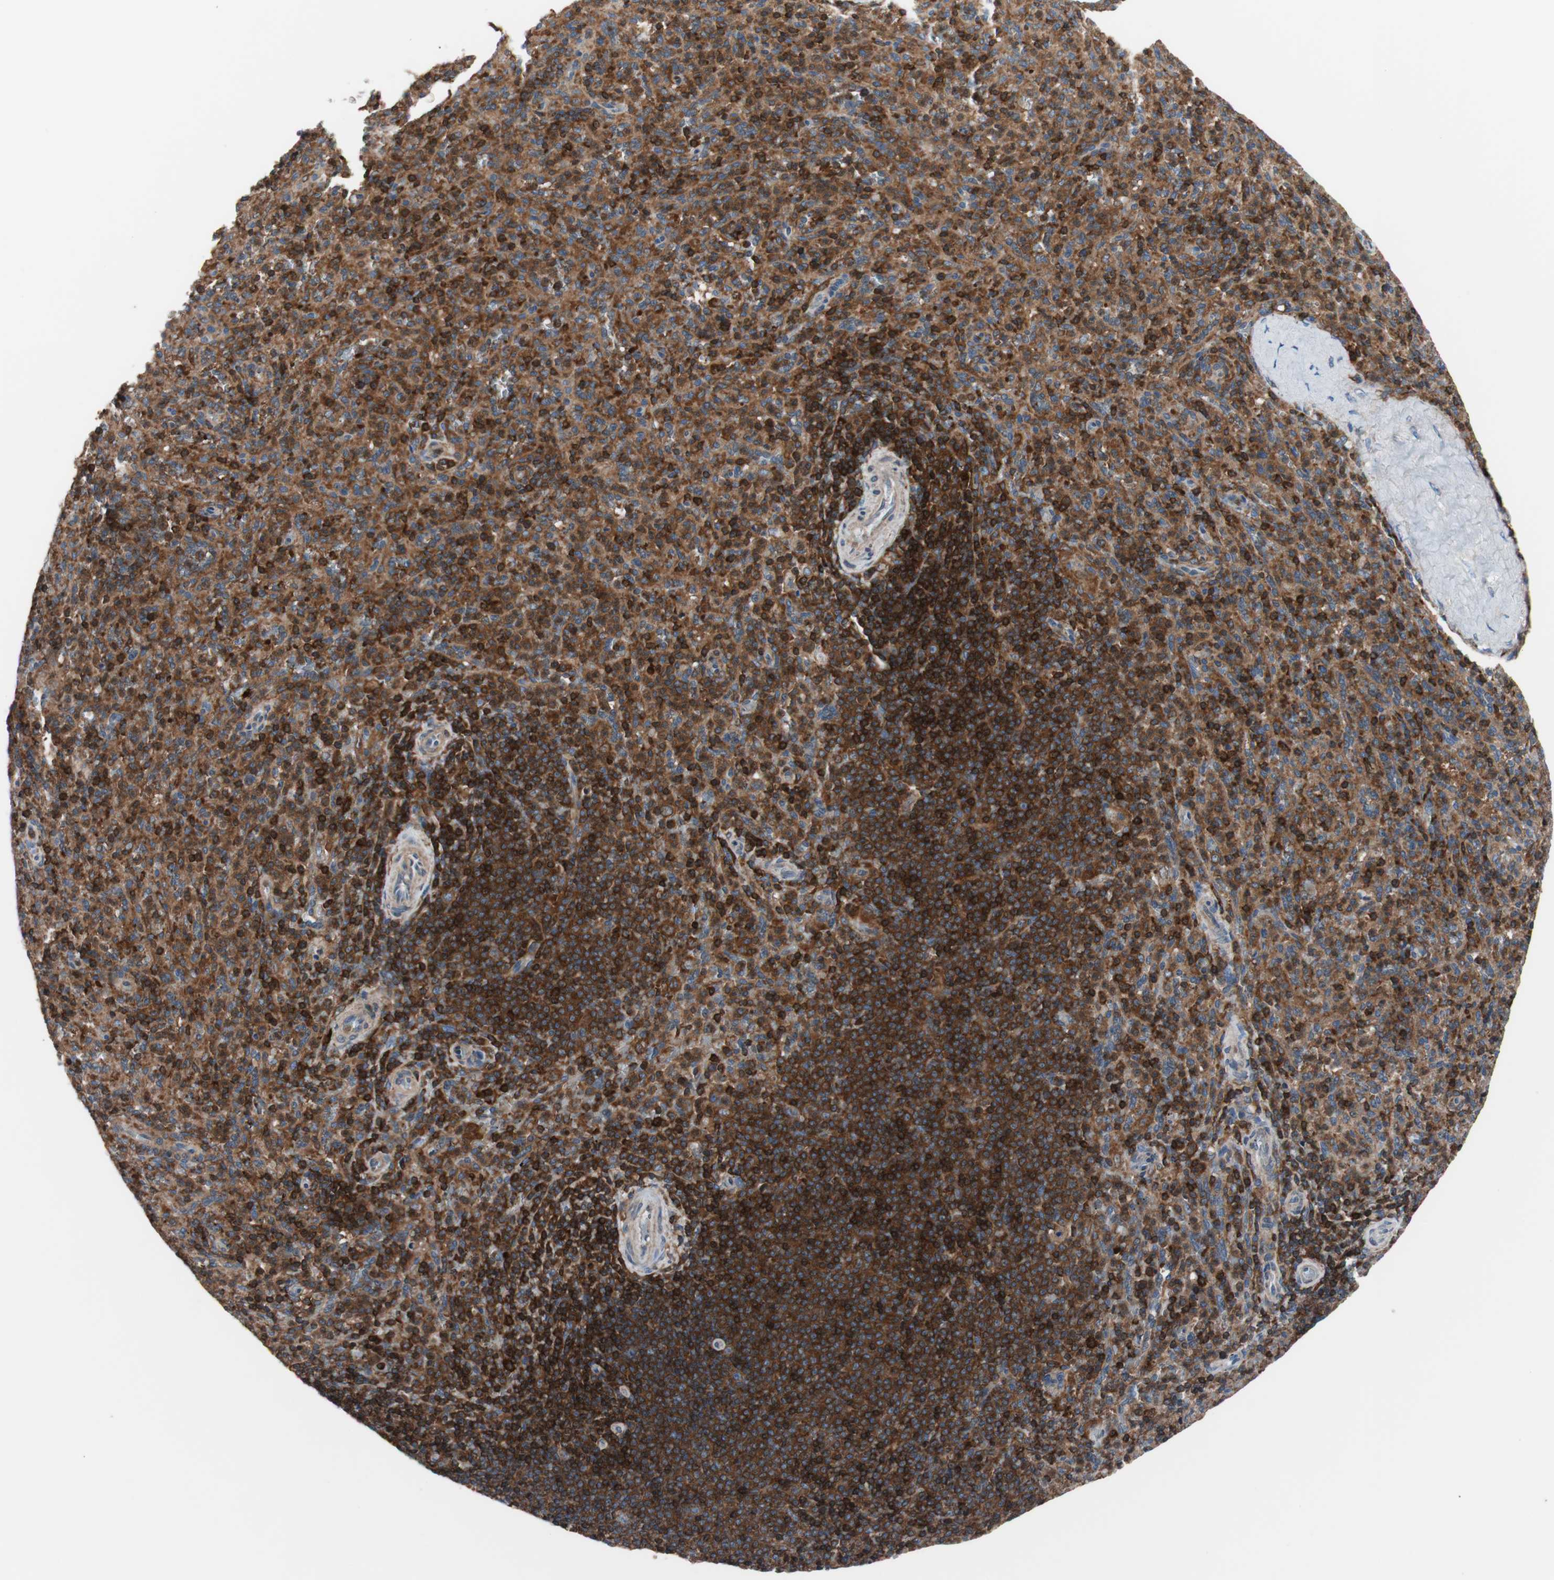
{"staining": {"intensity": "moderate", "quantity": "25%-75%", "location": "cytoplasmic/membranous"}, "tissue": "spleen", "cell_type": "Cells in red pulp", "image_type": "normal", "snomed": [{"axis": "morphology", "description": "Normal tissue, NOS"}, {"axis": "topography", "description": "Spleen"}], "caption": "An immunohistochemistry (IHC) image of benign tissue is shown. Protein staining in brown shows moderate cytoplasmic/membranous positivity in spleen within cells in red pulp. Using DAB (brown) and hematoxylin (blue) stains, captured at high magnification using brightfield microscopy.", "gene": "PIK3R1", "patient": {"sex": "male", "age": 36}}